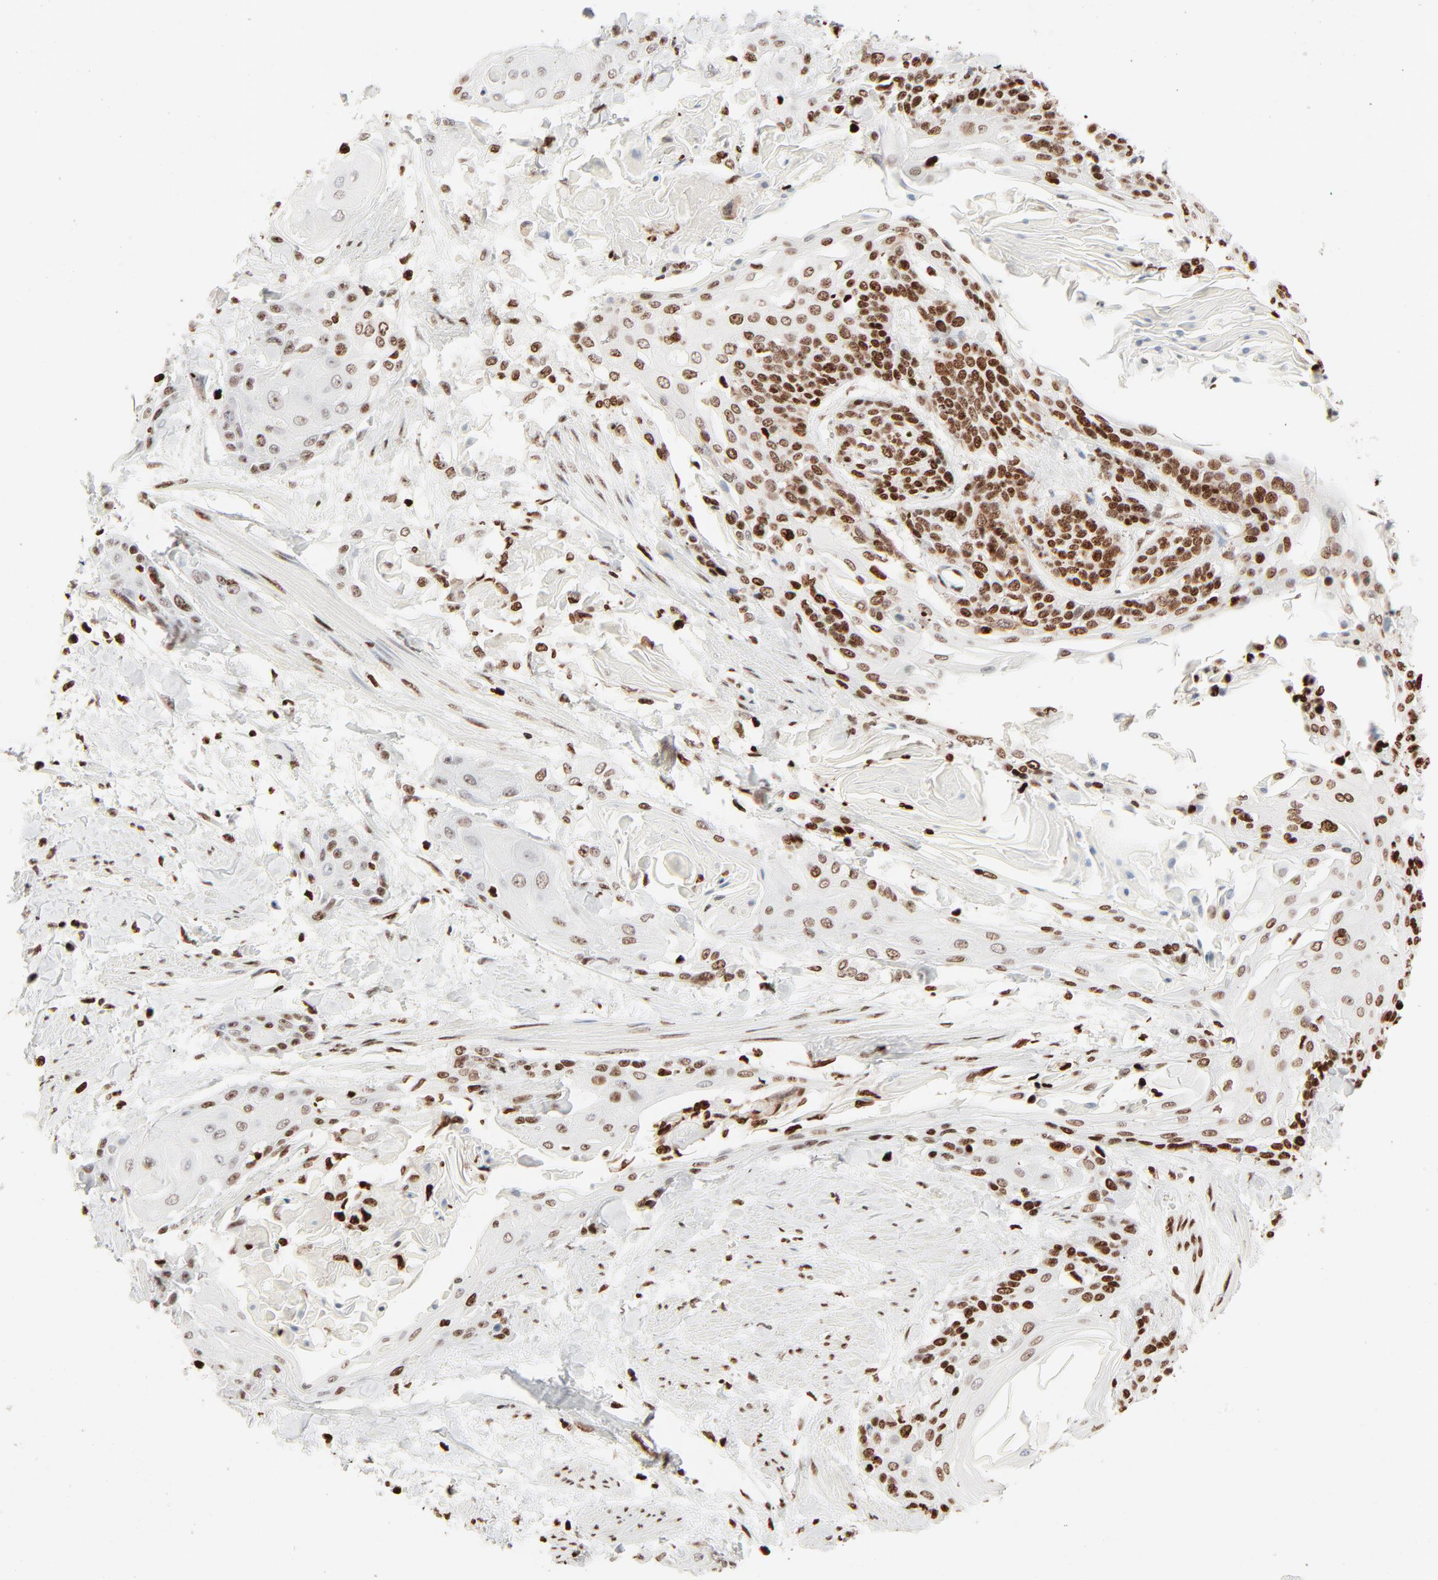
{"staining": {"intensity": "moderate", "quantity": ">75%", "location": "nuclear"}, "tissue": "cervical cancer", "cell_type": "Tumor cells", "image_type": "cancer", "snomed": [{"axis": "morphology", "description": "Squamous cell carcinoma, NOS"}, {"axis": "topography", "description": "Cervix"}], "caption": "An image of cervical cancer (squamous cell carcinoma) stained for a protein exhibits moderate nuclear brown staining in tumor cells.", "gene": "HMGB2", "patient": {"sex": "female", "age": 57}}